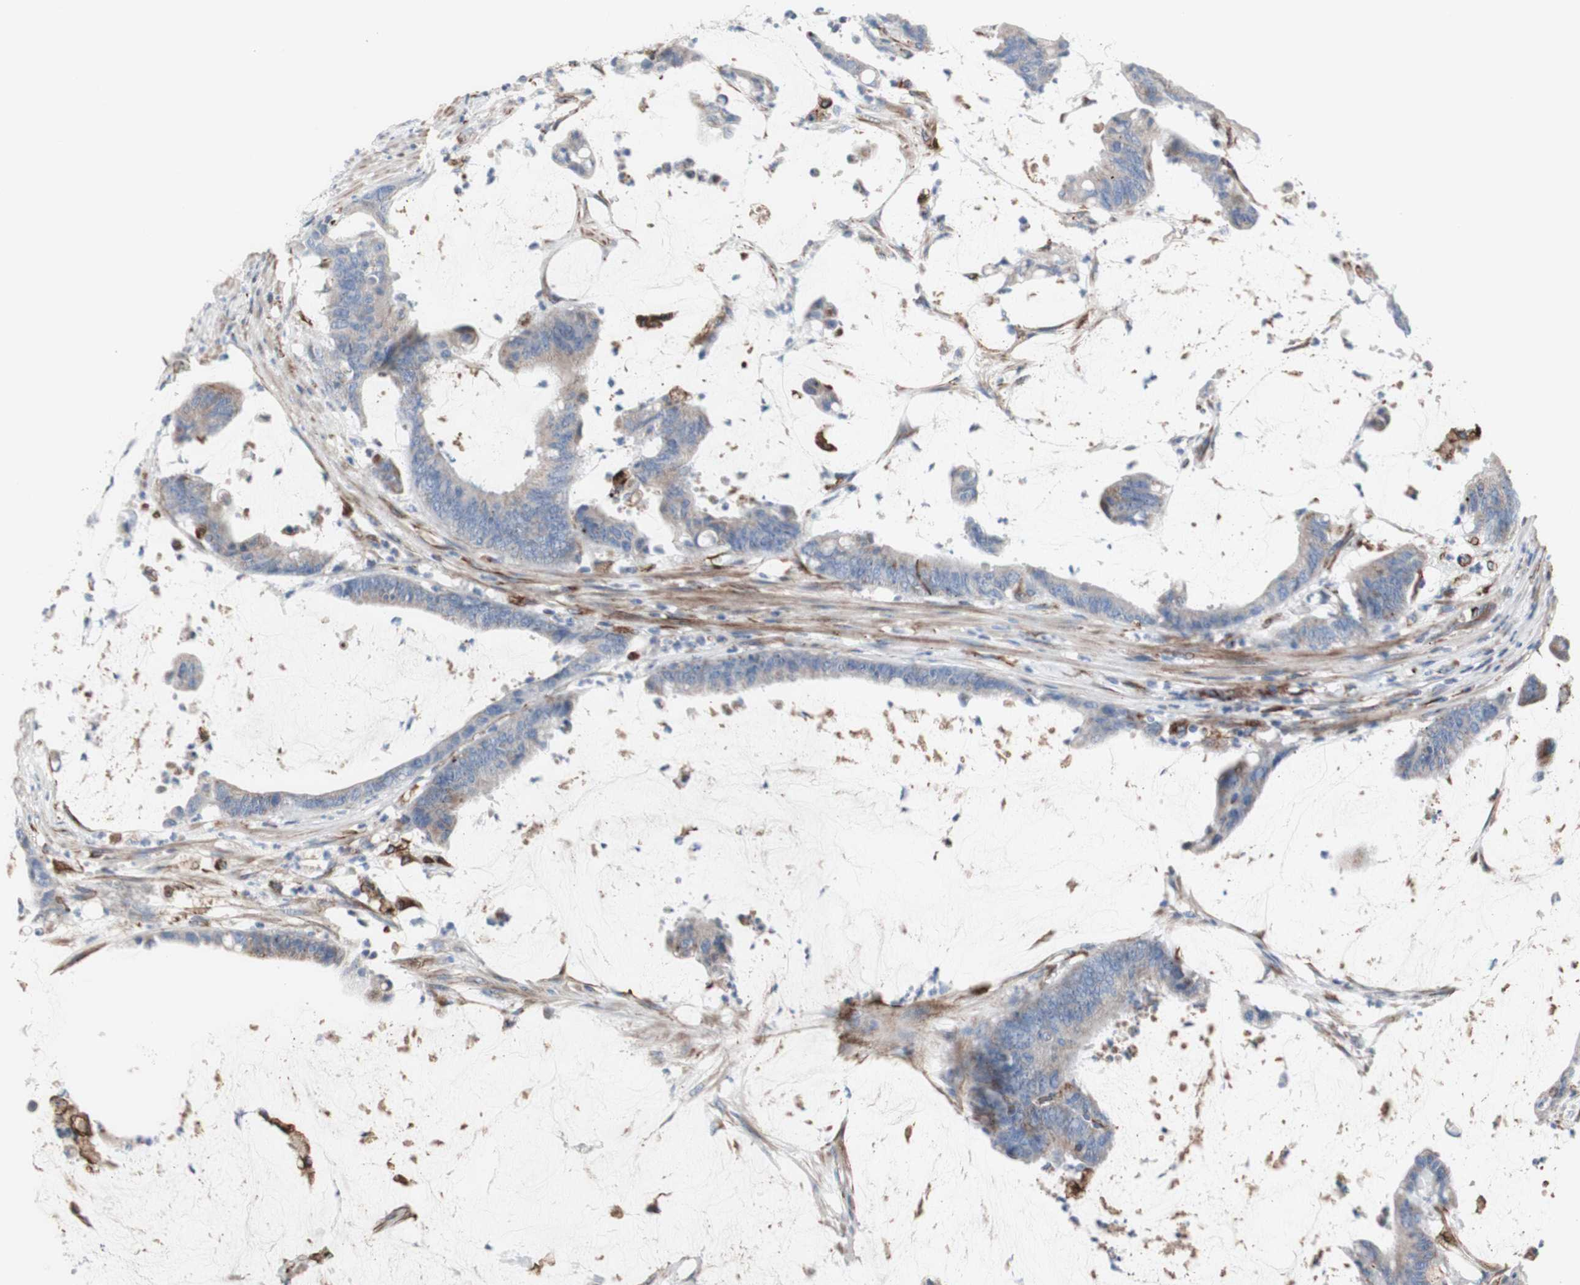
{"staining": {"intensity": "weak", "quantity": "25%-75%", "location": "cytoplasmic/membranous"}, "tissue": "colorectal cancer", "cell_type": "Tumor cells", "image_type": "cancer", "snomed": [{"axis": "morphology", "description": "Adenocarcinoma, NOS"}, {"axis": "topography", "description": "Rectum"}], "caption": "Immunohistochemical staining of human colorectal cancer (adenocarcinoma) displays low levels of weak cytoplasmic/membranous positivity in about 25%-75% of tumor cells.", "gene": "AGPAT5", "patient": {"sex": "female", "age": 66}}